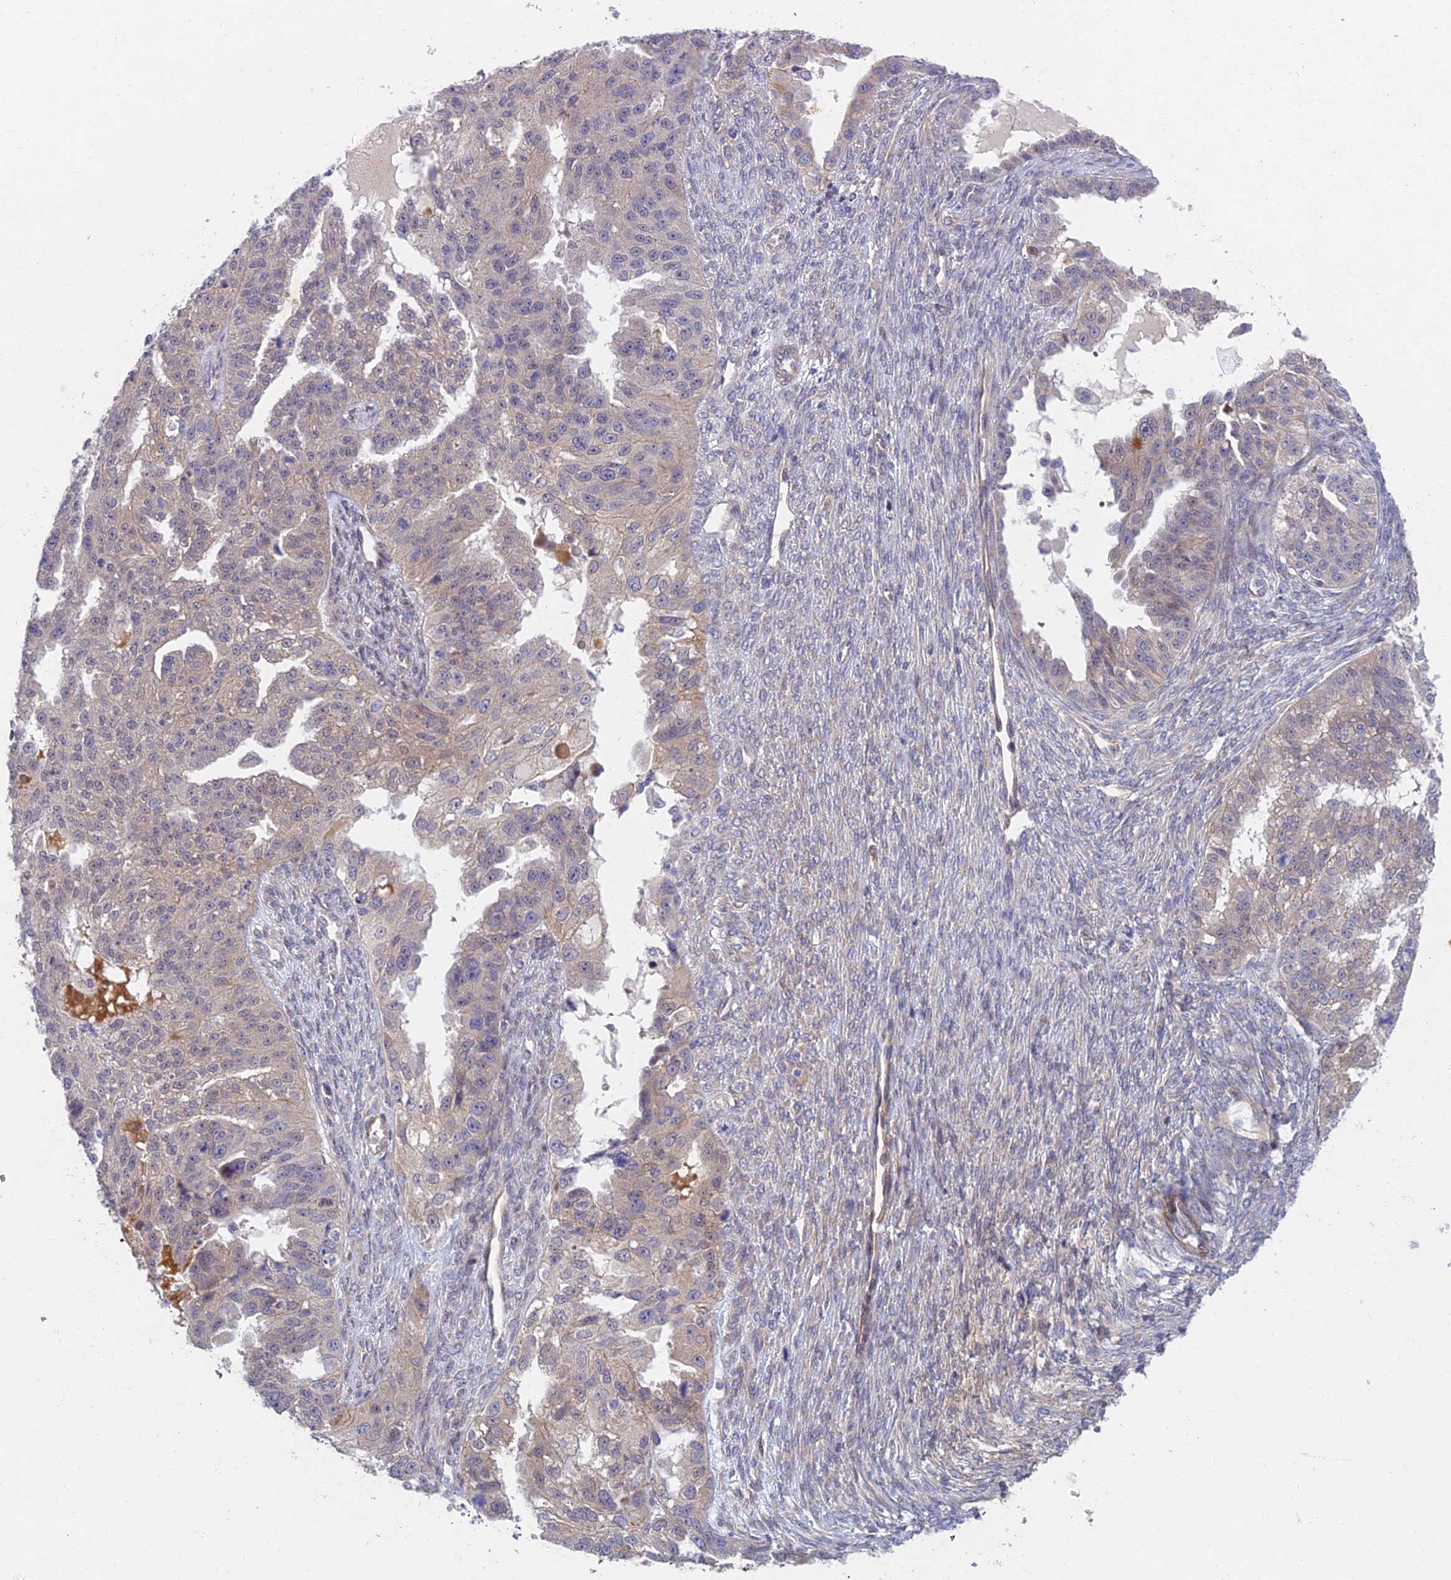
{"staining": {"intensity": "negative", "quantity": "none", "location": "none"}, "tissue": "ovarian cancer", "cell_type": "Tumor cells", "image_type": "cancer", "snomed": [{"axis": "morphology", "description": "Cystadenocarcinoma, serous, NOS"}, {"axis": "topography", "description": "Ovary"}], "caption": "There is no significant expression in tumor cells of serous cystadenocarcinoma (ovarian).", "gene": "RHBDL2", "patient": {"sex": "female", "age": 58}}